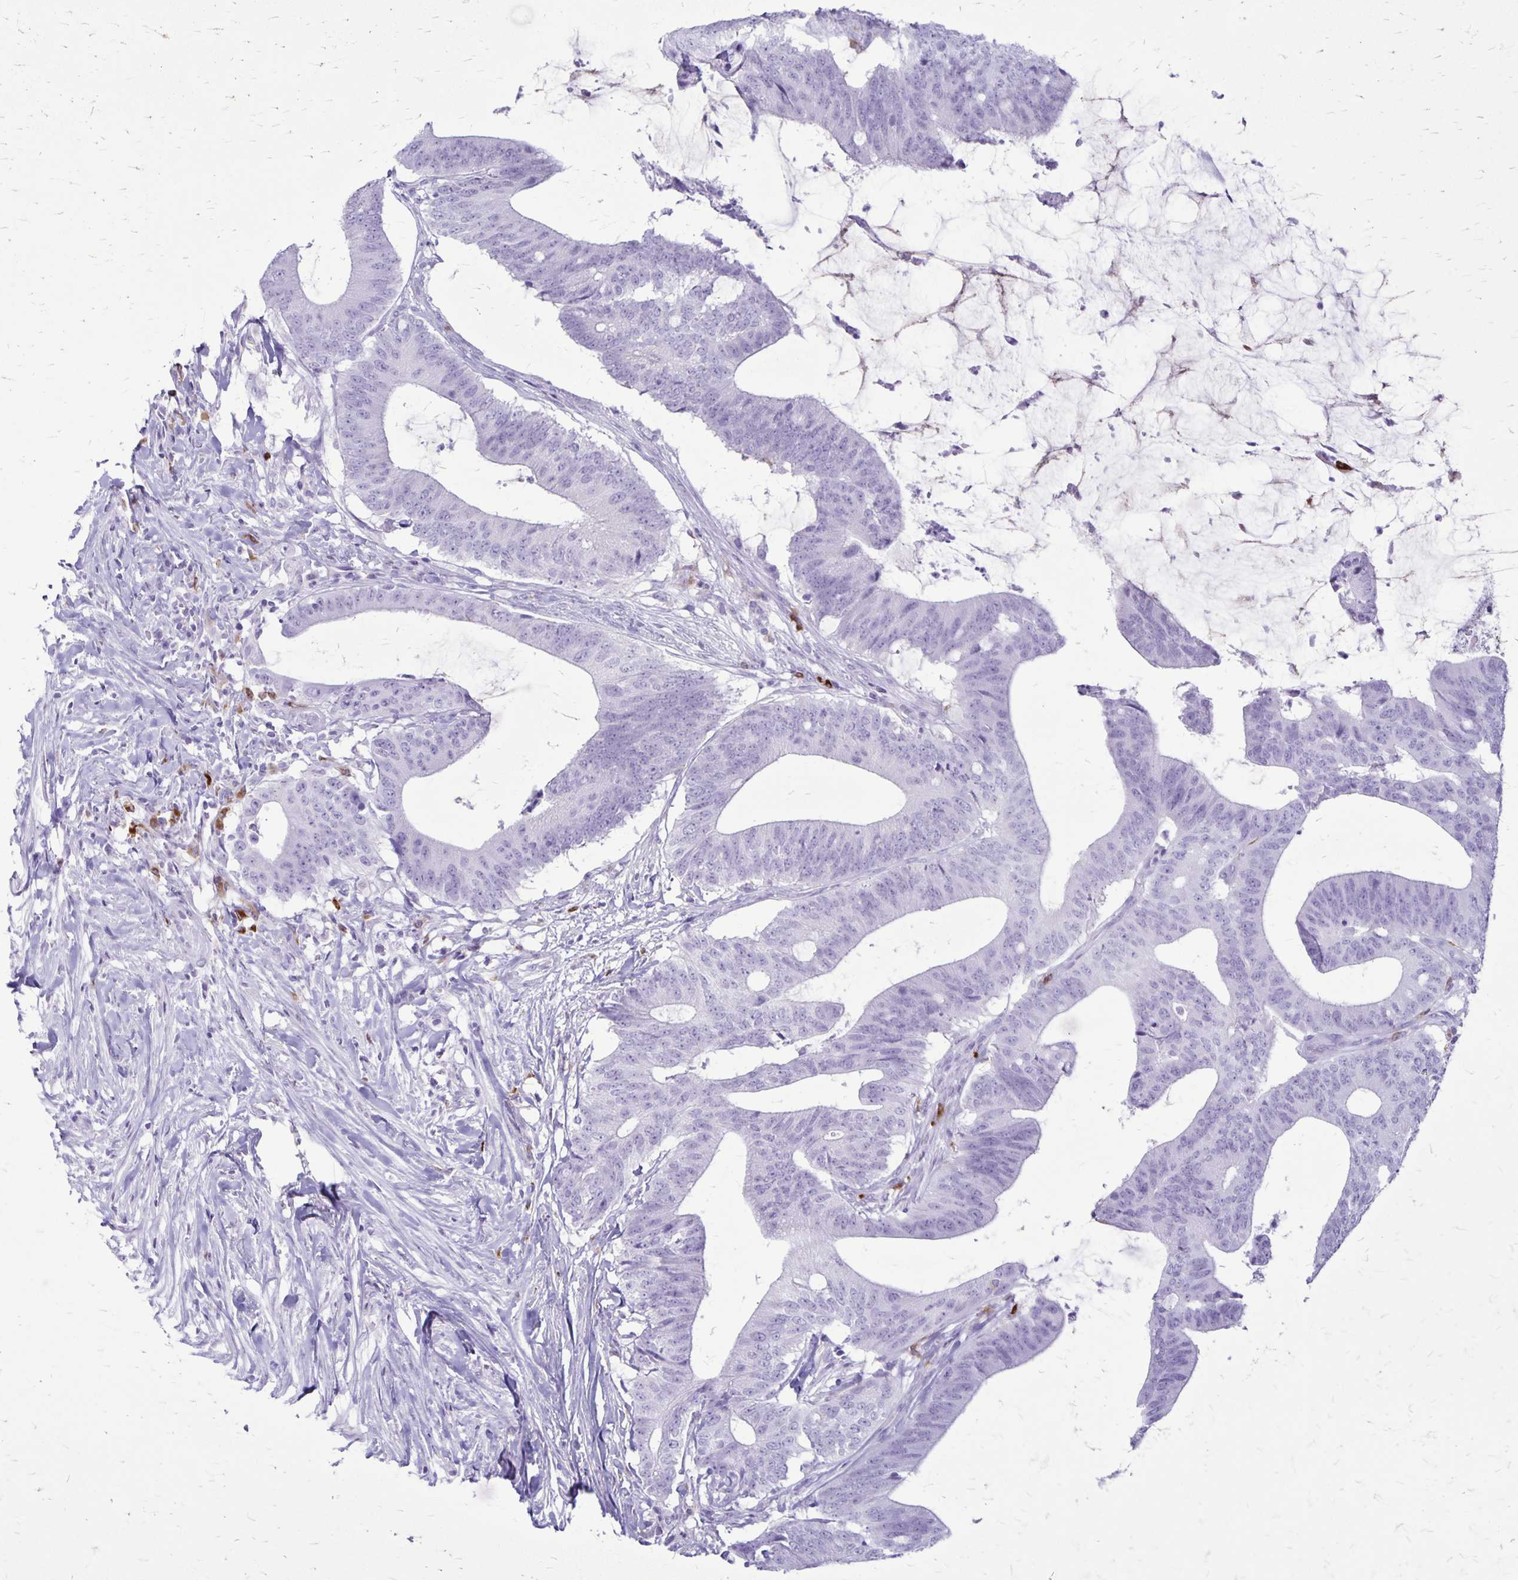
{"staining": {"intensity": "negative", "quantity": "none", "location": "none"}, "tissue": "colorectal cancer", "cell_type": "Tumor cells", "image_type": "cancer", "snomed": [{"axis": "morphology", "description": "Adenocarcinoma, NOS"}, {"axis": "topography", "description": "Colon"}], "caption": "The histopathology image exhibits no staining of tumor cells in adenocarcinoma (colorectal).", "gene": "RTN1", "patient": {"sex": "female", "age": 43}}